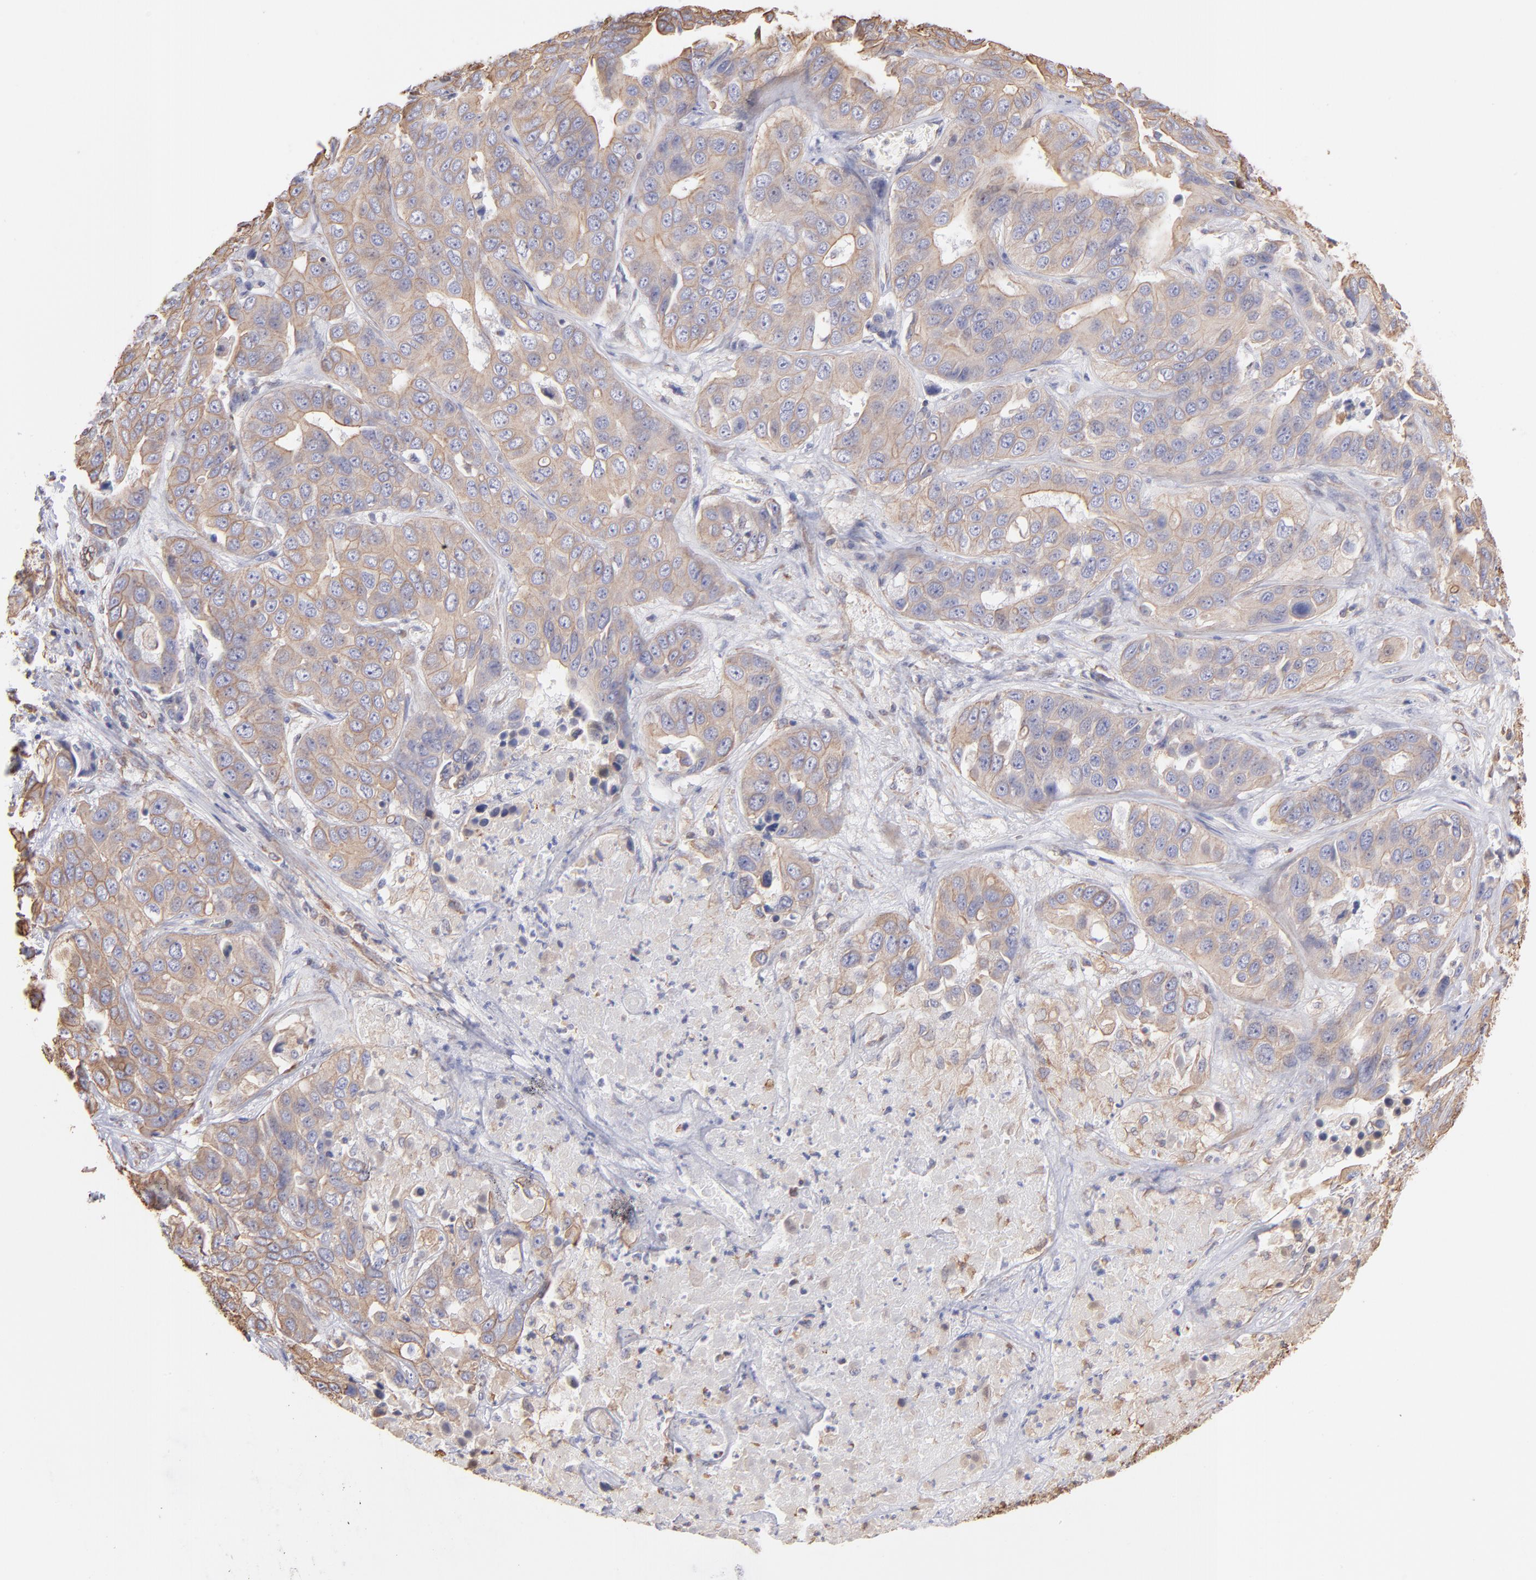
{"staining": {"intensity": "weak", "quantity": "25%-75%", "location": "cytoplasmic/membranous"}, "tissue": "liver cancer", "cell_type": "Tumor cells", "image_type": "cancer", "snomed": [{"axis": "morphology", "description": "Cholangiocarcinoma"}, {"axis": "topography", "description": "Liver"}], "caption": "High-magnification brightfield microscopy of liver cholangiocarcinoma stained with DAB (3,3'-diaminobenzidine) (brown) and counterstained with hematoxylin (blue). tumor cells exhibit weak cytoplasmic/membranous expression is identified in approximately25%-75% of cells.", "gene": "PLEC", "patient": {"sex": "female", "age": 52}}